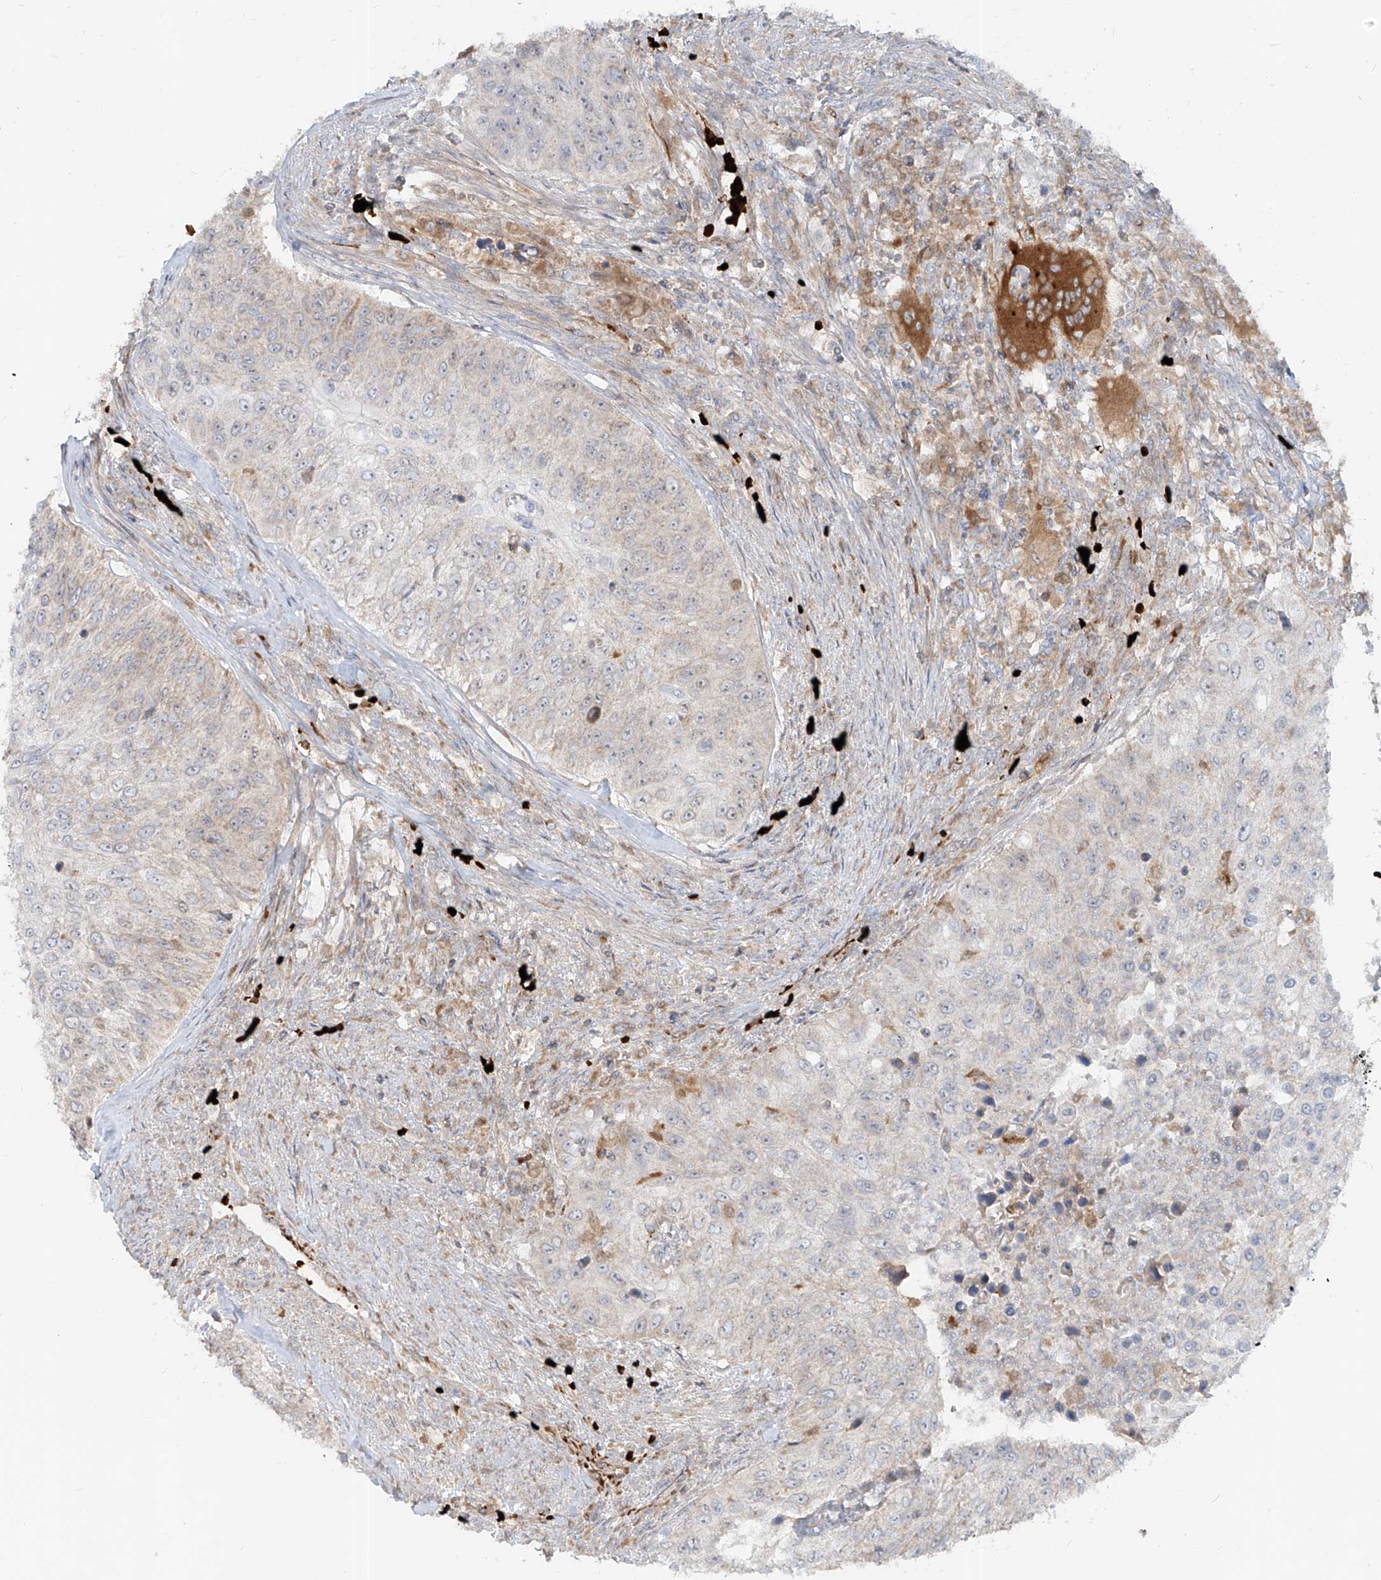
{"staining": {"intensity": "negative", "quantity": "none", "location": "none"}, "tissue": "urothelial cancer", "cell_type": "Tumor cells", "image_type": "cancer", "snomed": [{"axis": "morphology", "description": "Urothelial carcinoma, High grade"}, {"axis": "topography", "description": "Urinary bladder"}], "caption": "A high-resolution image shows immunohistochemistry staining of urothelial cancer, which displays no significant positivity in tumor cells.", "gene": "FGD2", "patient": {"sex": "female", "age": 60}}